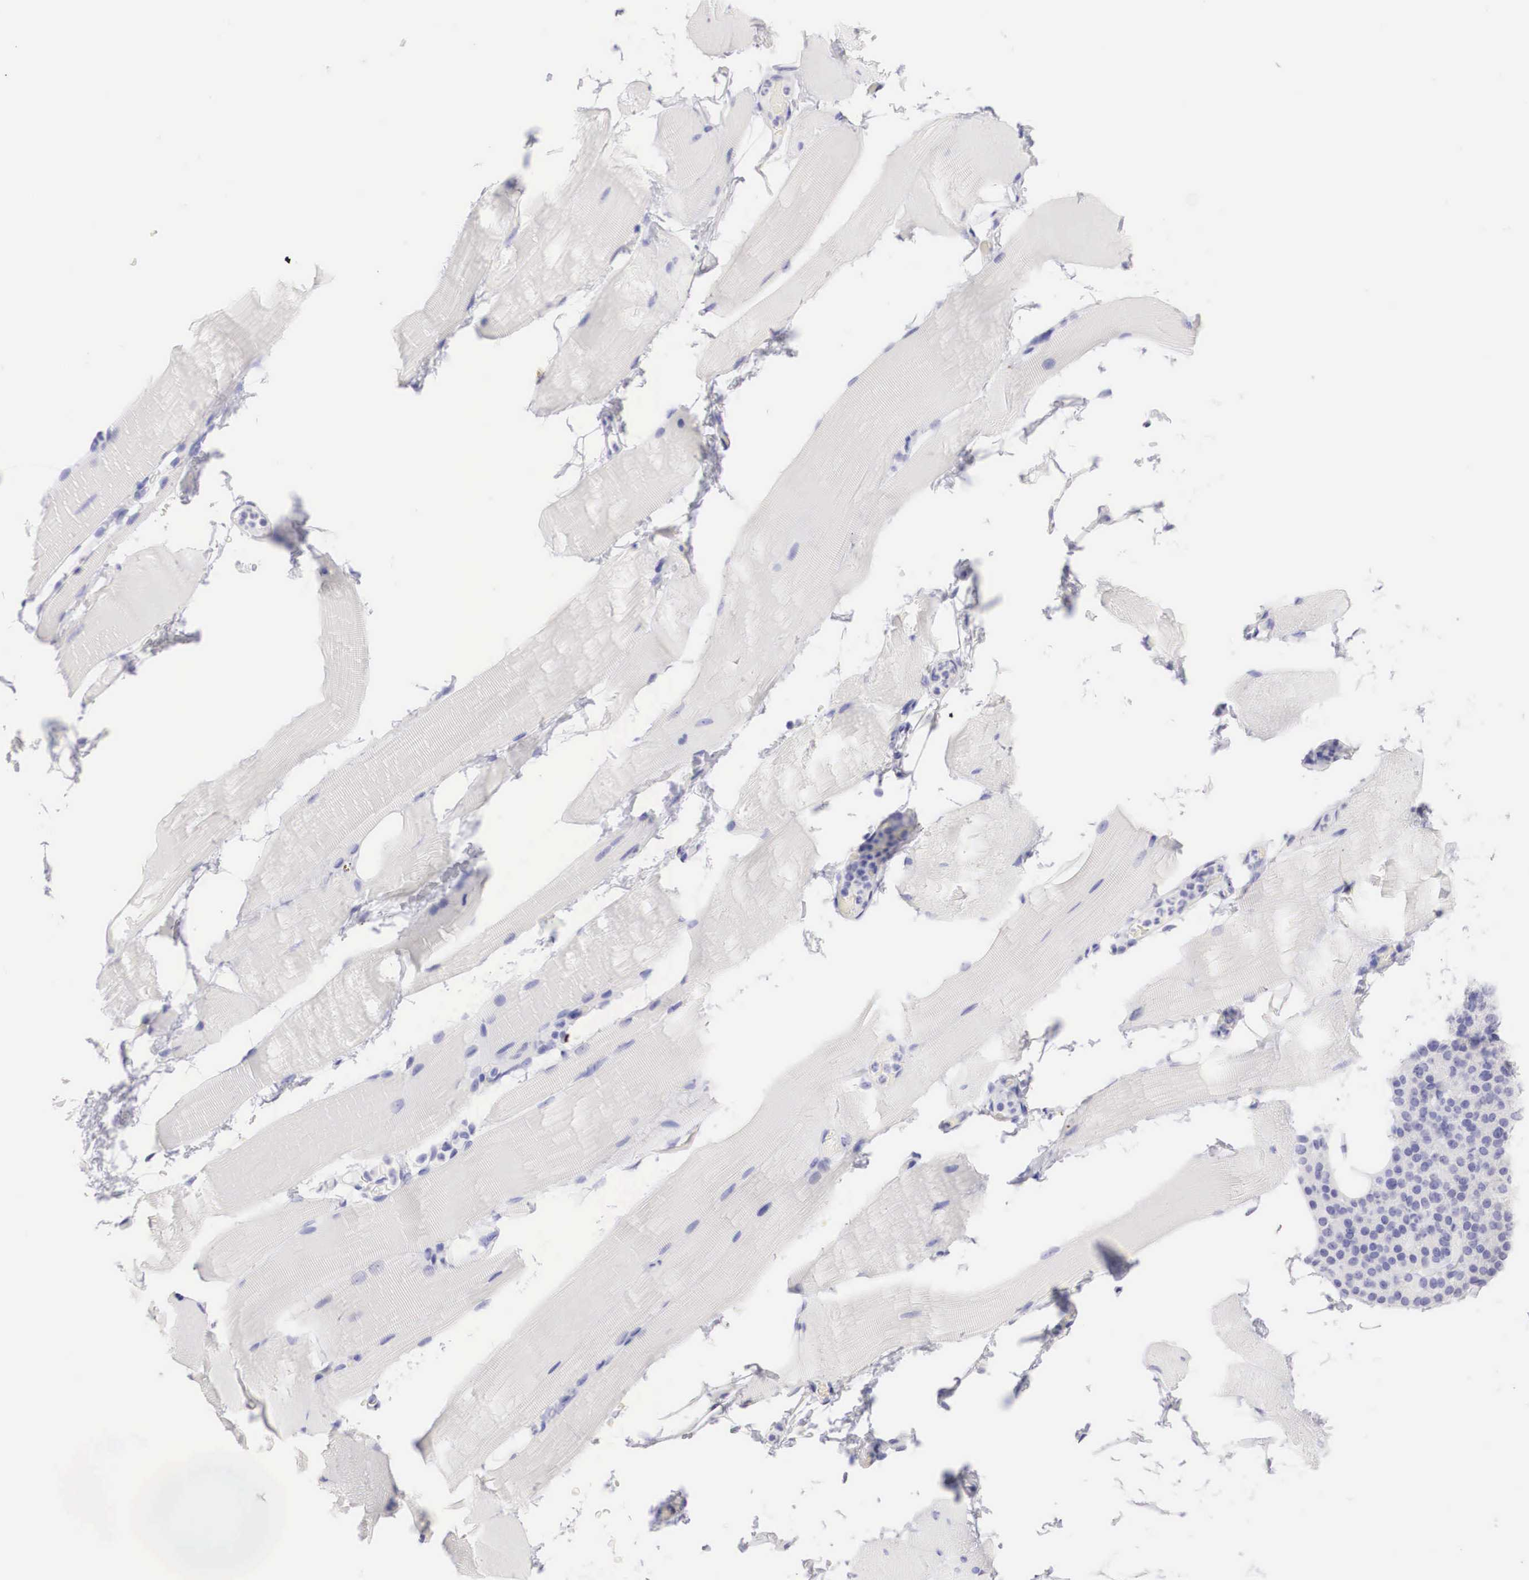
{"staining": {"intensity": "negative", "quantity": "none", "location": "none"}, "tissue": "skeletal muscle", "cell_type": "Myocytes", "image_type": "normal", "snomed": [{"axis": "morphology", "description": "Normal tissue, NOS"}, {"axis": "topography", "description": "Skeletal muscle"}, {"axis": "topography", "description": "Parathyroid gland"}], "caption": "Myocytes show no significant protein positivity in benign skeletal muscle. (DAB immunohistochemistry (IHC) with hematoxylin counter stain).", "gene": "TYR", "patient": {"sex": "female", "age": 37}}